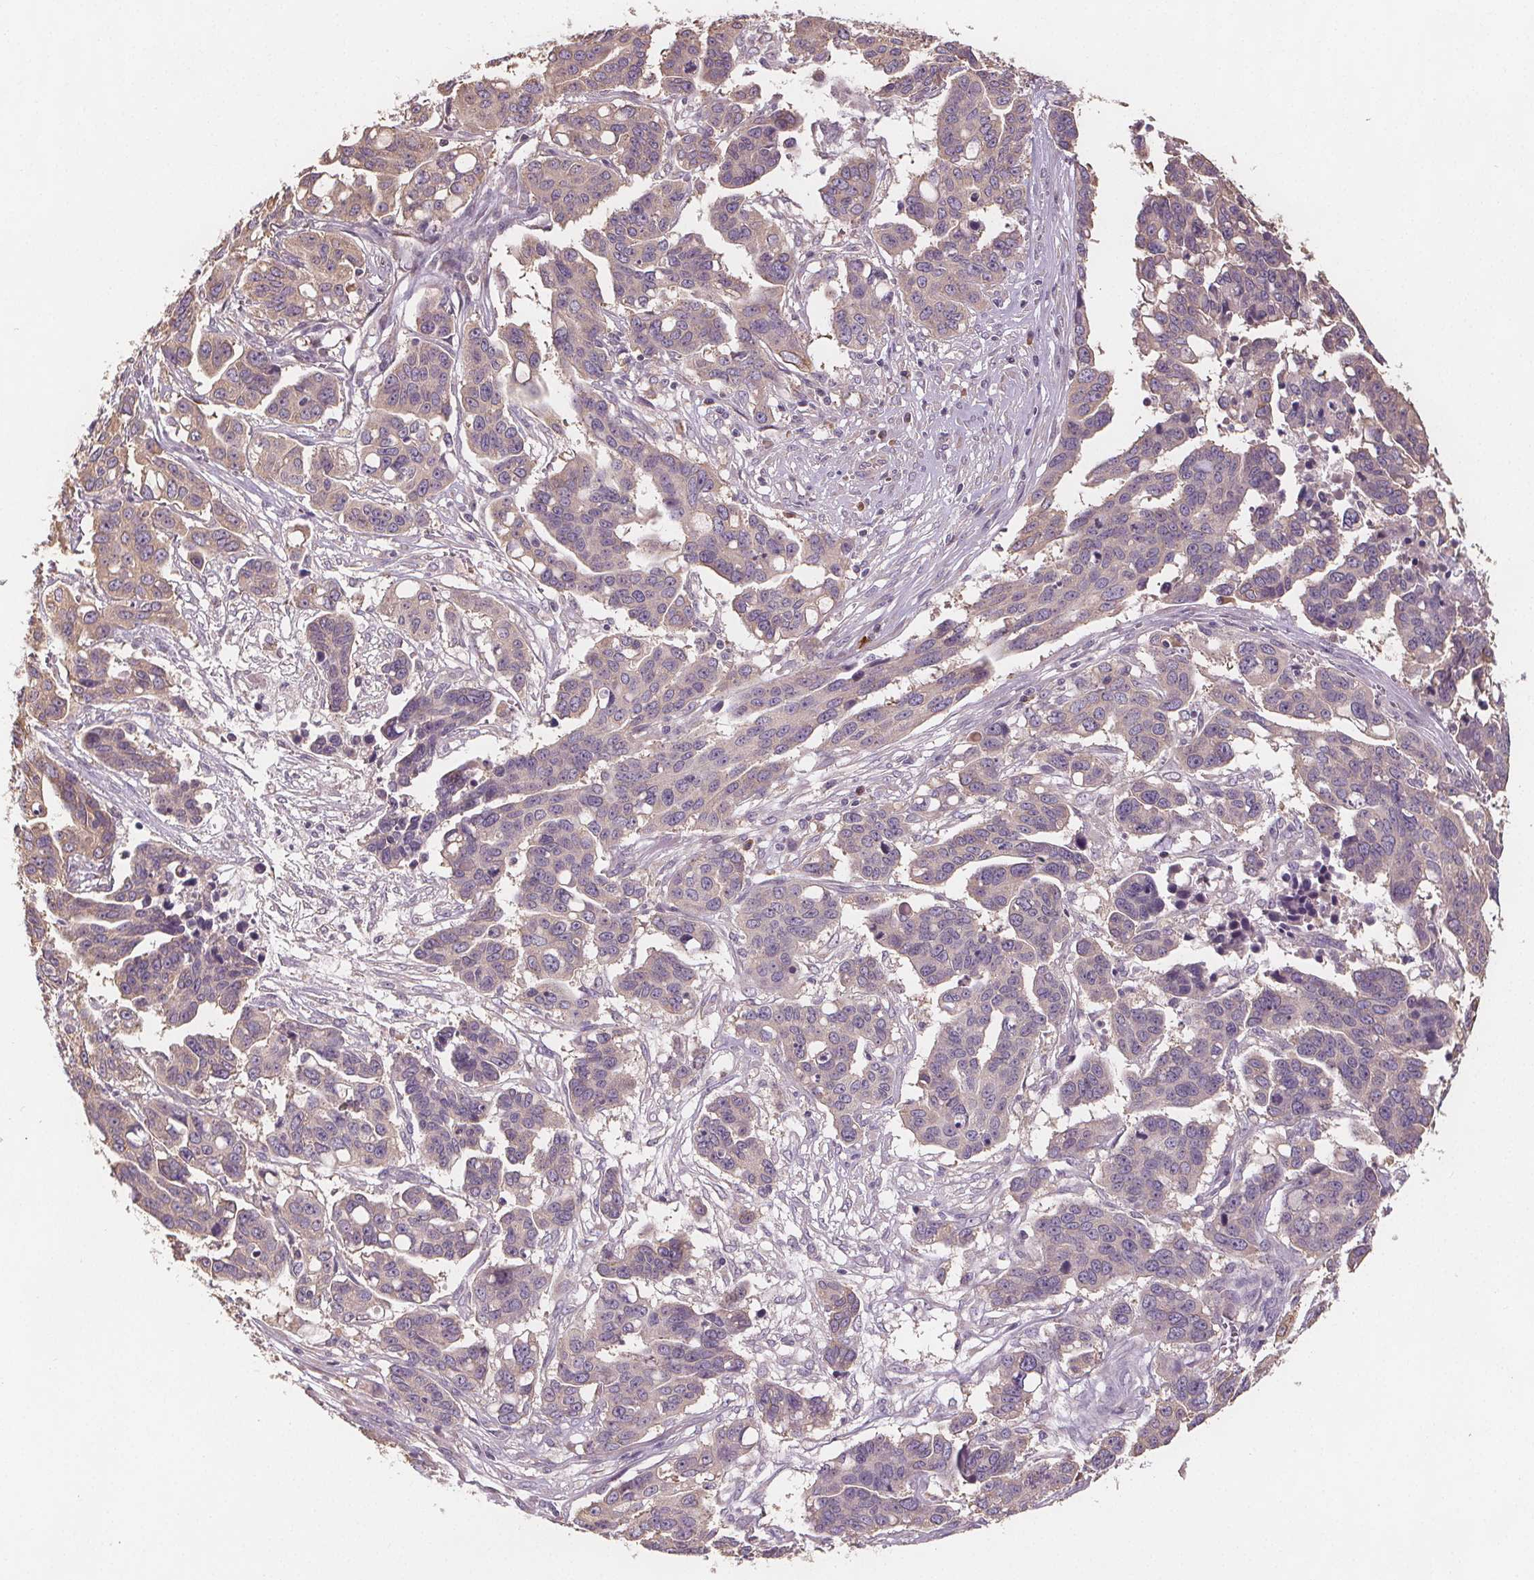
{"staining": {"intensity": "negative", "quantity": "none", "location": "none"}, "tissue": "ovarian cancer", "cell_type": "Tumor cells", "image_type": "cancer", "snomed": [{"axis": "morphology", "description": "Carcinoma, endometroid"}, {"axis": "topography", "description": "Ovary"}], "caption": "DAB immunohistochemical staining of endometroid carcinoma (ovarian) demonstrates no significant expression in tumor cells.", "gene": "TMEM80", "patient": {"sex": "female", "age": 78}}